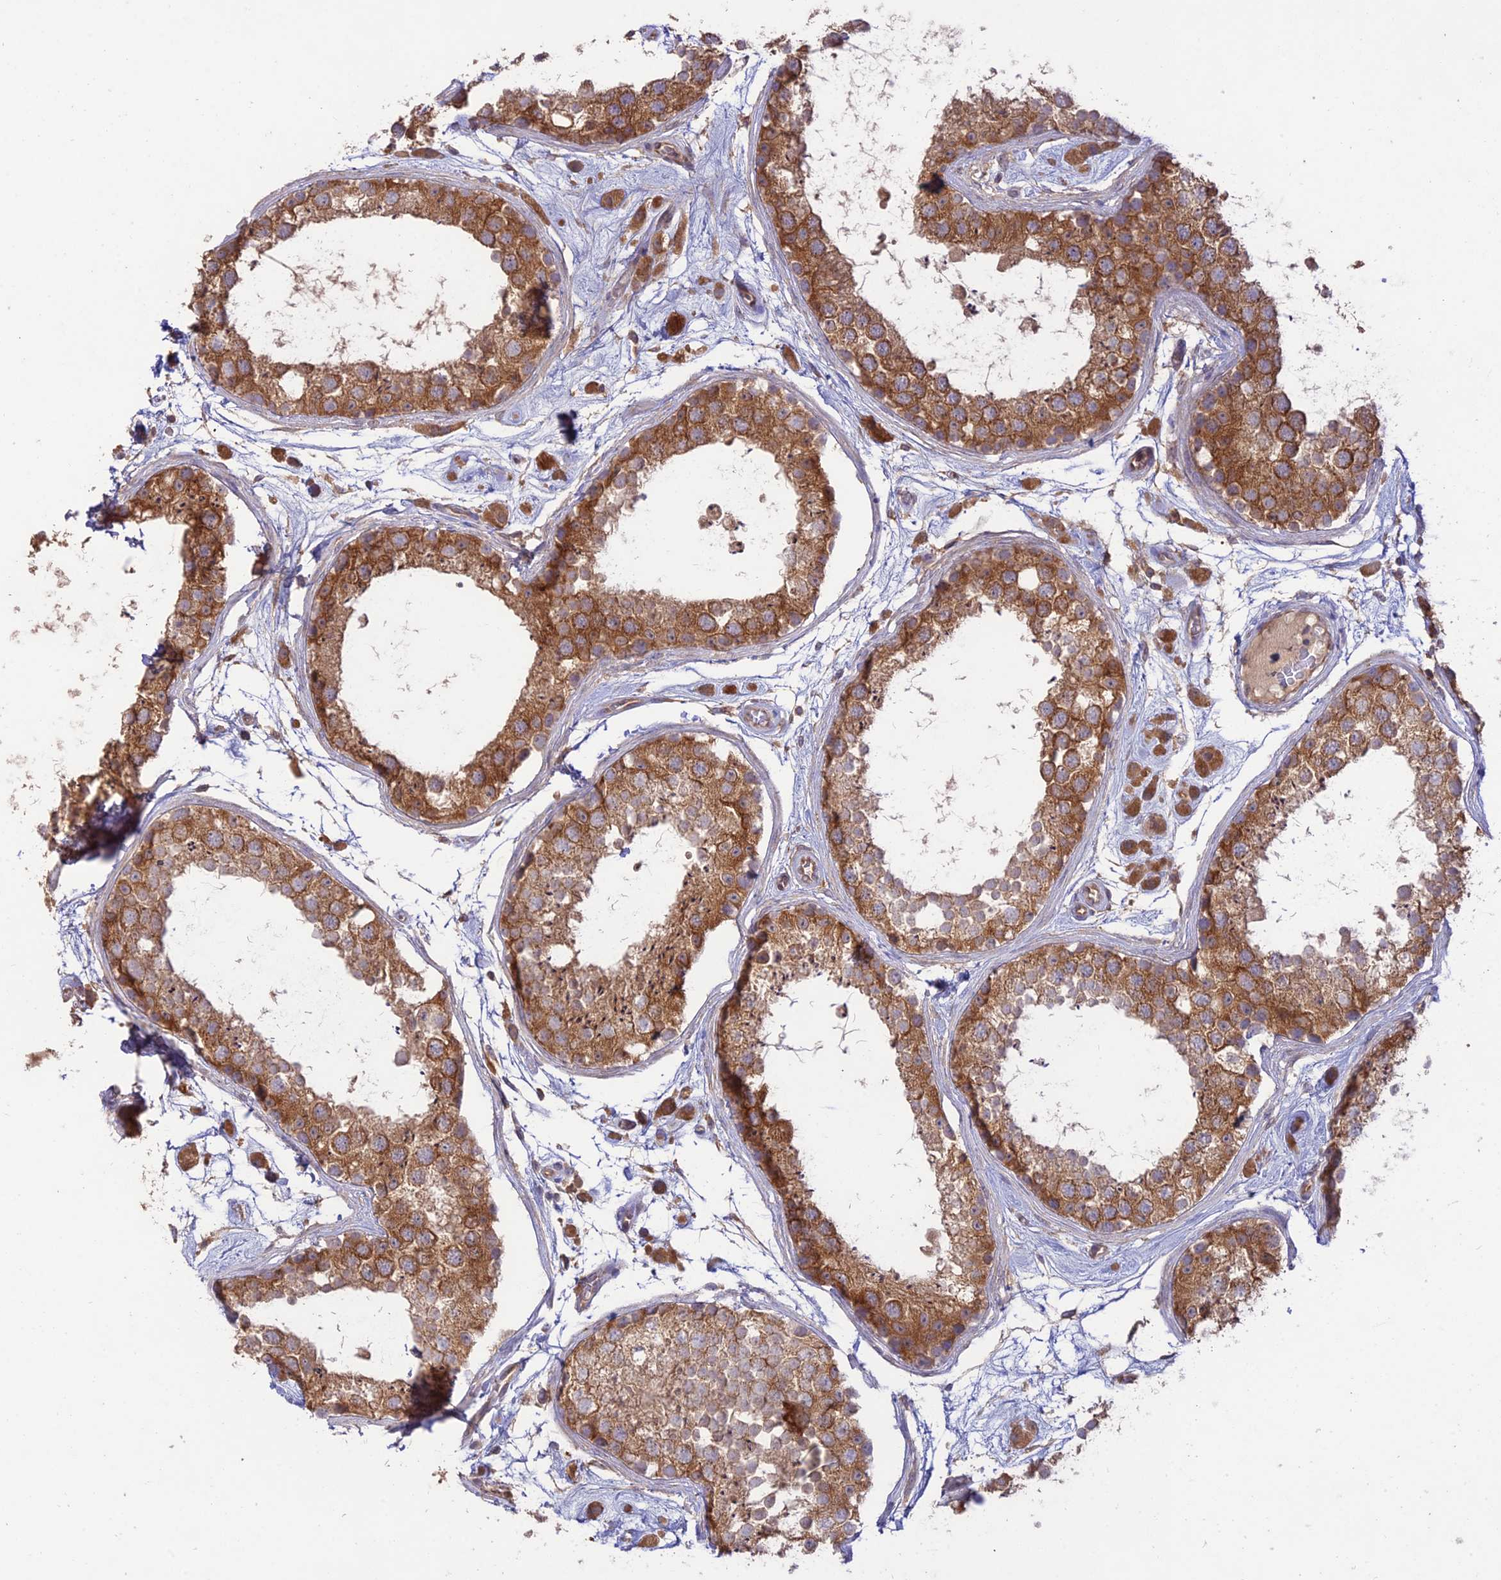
{"staining": {"intensity": "moderate", "quantity": ">75%", "location": "cytoplasmic/membranous"}, "tissue": "testis", "cell_type": "Cells in seminiferous ducts", "image_type": "normal", "snomed": [{"axis": "morphology", "description": "Normal tissue, NOS"}, {"axis": "topography", "description": "Testis"}], "caption": "This histopathology image reveals immunohistochemistry staining of normal testis, with medium moderate cytoplasmic/membranous expression in about >75% of cells in seminiferous ducts.", "gene": "TMEM259", "patient": {"sex": "male", "age": 25}}